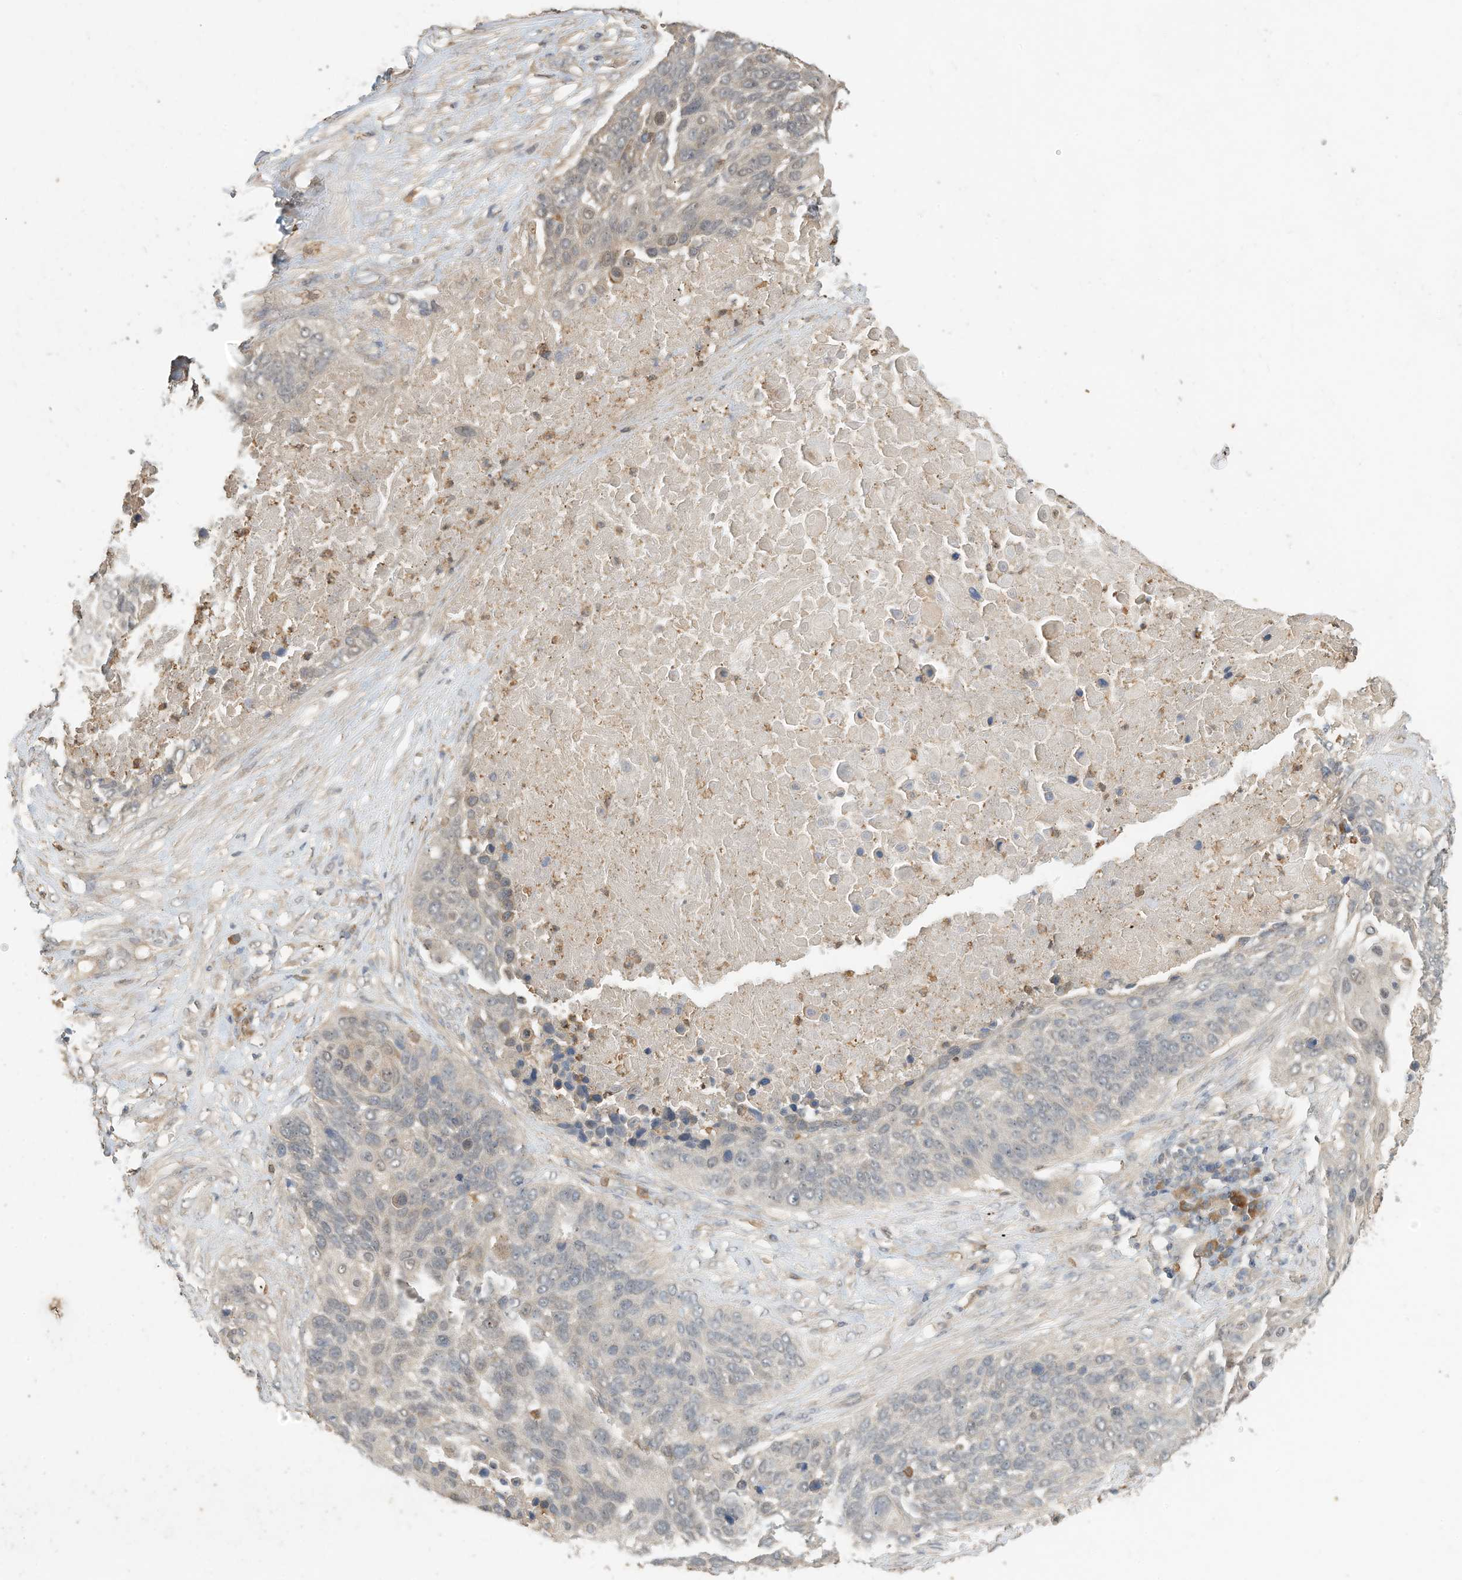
{"staining": {"intensity": "negative", "quantity": "none", "location": "none"}, "tissue": "lung cancer", "cell_type": "Tumor cells", "image_type": "cancer", "snomed": [{"axis": "morphology", "description": "Squamous cell carcinoma, NOS"}, {"axis": "topography", "description": "Lung"}], "caption": "Histopathology image shows no significant protein staining in tumor cells of squamous cell carcinoma (lung). (DAB immunohistochemistry (IHC) visualized using brightfield microscopy, high magnification).", "gene": "OFD1", "patient": {"sex": "male", "age": 66}}